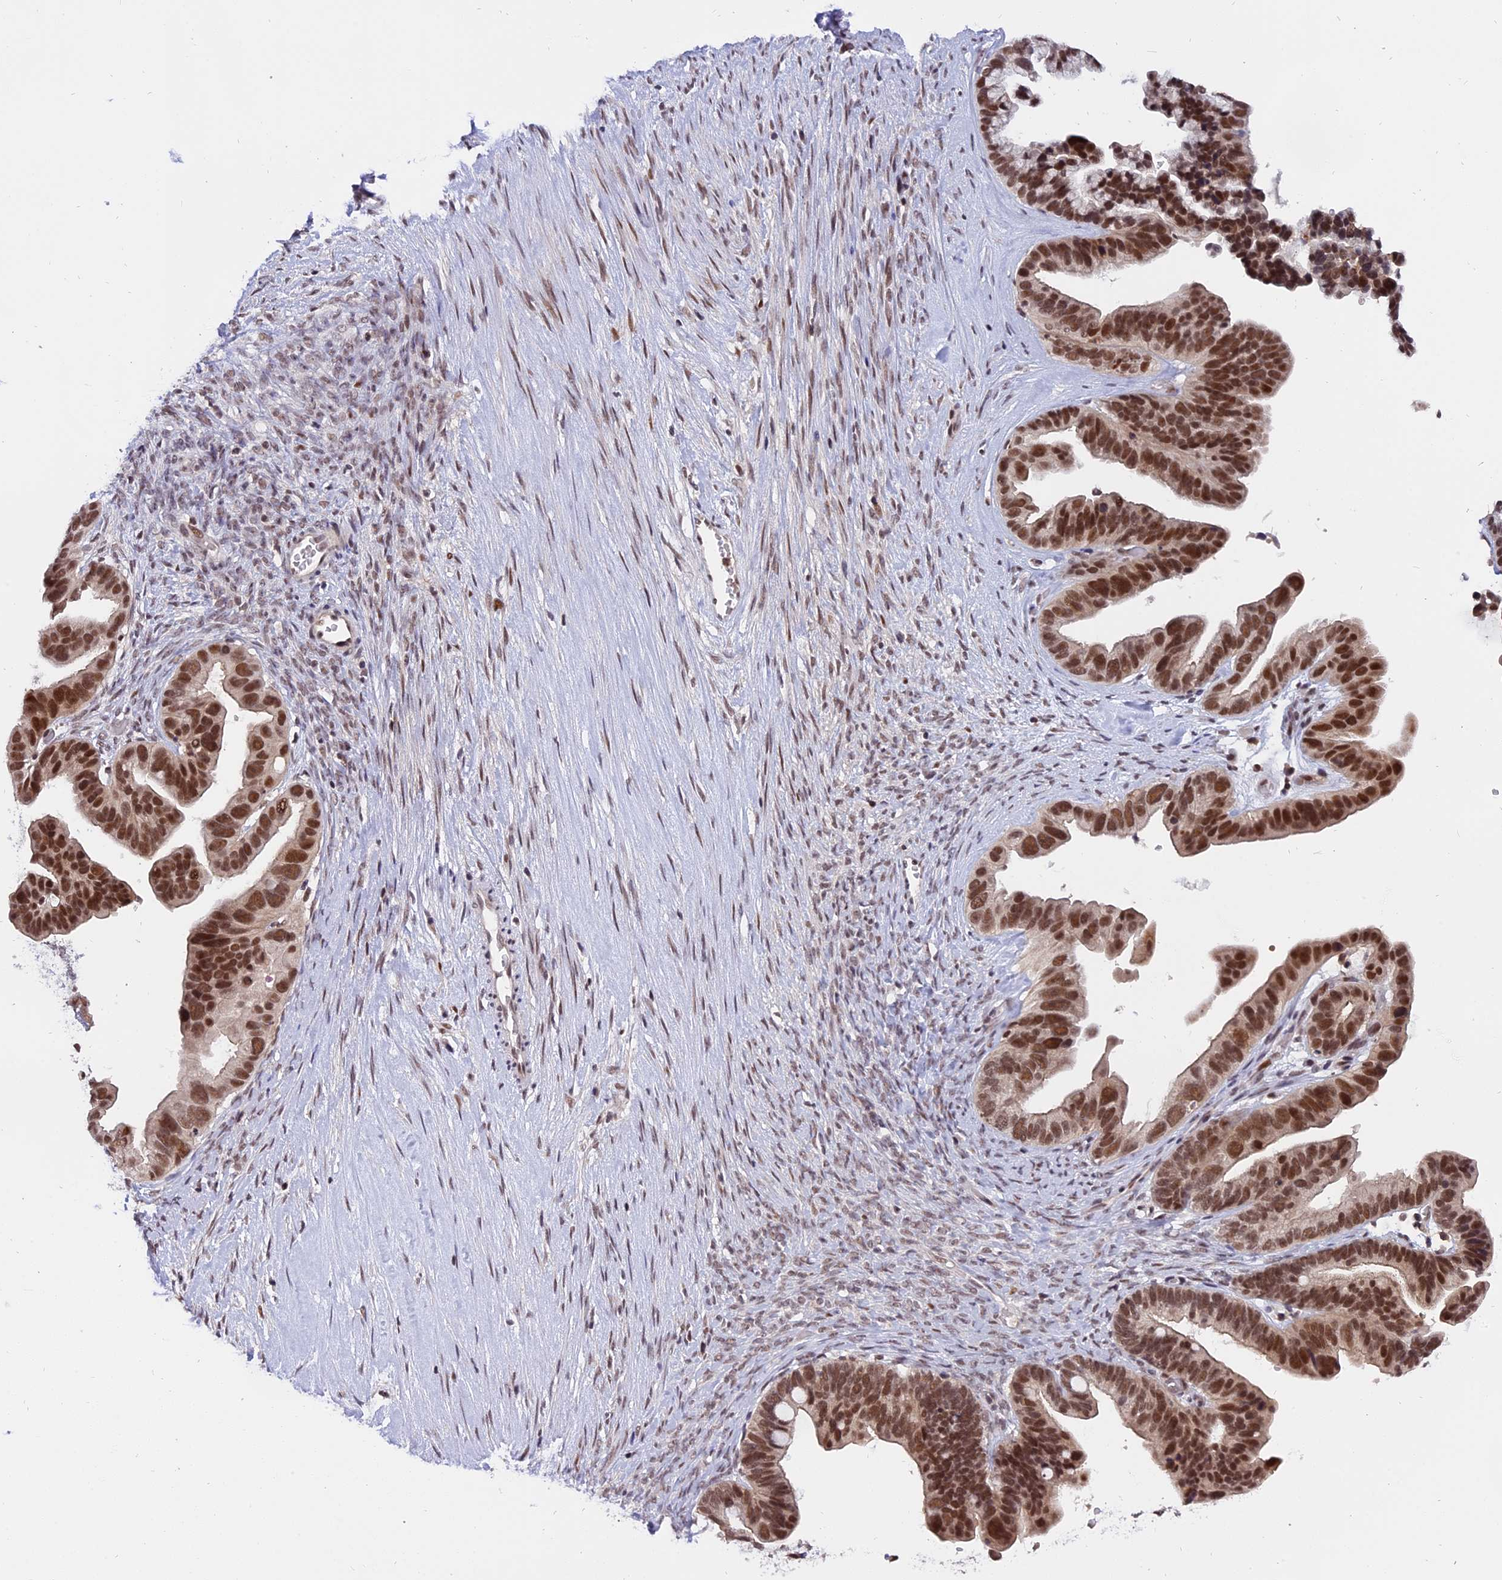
{"staining": {"intensity": "strong", "quantity": ">75%", "location": "nuclear"}, "tissue": "ovarian cancer", "cell_type": "Tumor cells", "image_type": "cancer", "snomed": [{"axis": "morphology", "description": "Cystadenocarcinoma, serous, NOS"}, {"axis": "topography", "description": "Ovary"}], "caption": "Human ovarian cancer (serous cystadenocarcinoma) stained with a brown dye shows strong nuclear positive expression in approximately >75% of tumor cells.", "gene": "TADA3", "patient": {"sex": "female", "age": 56}}